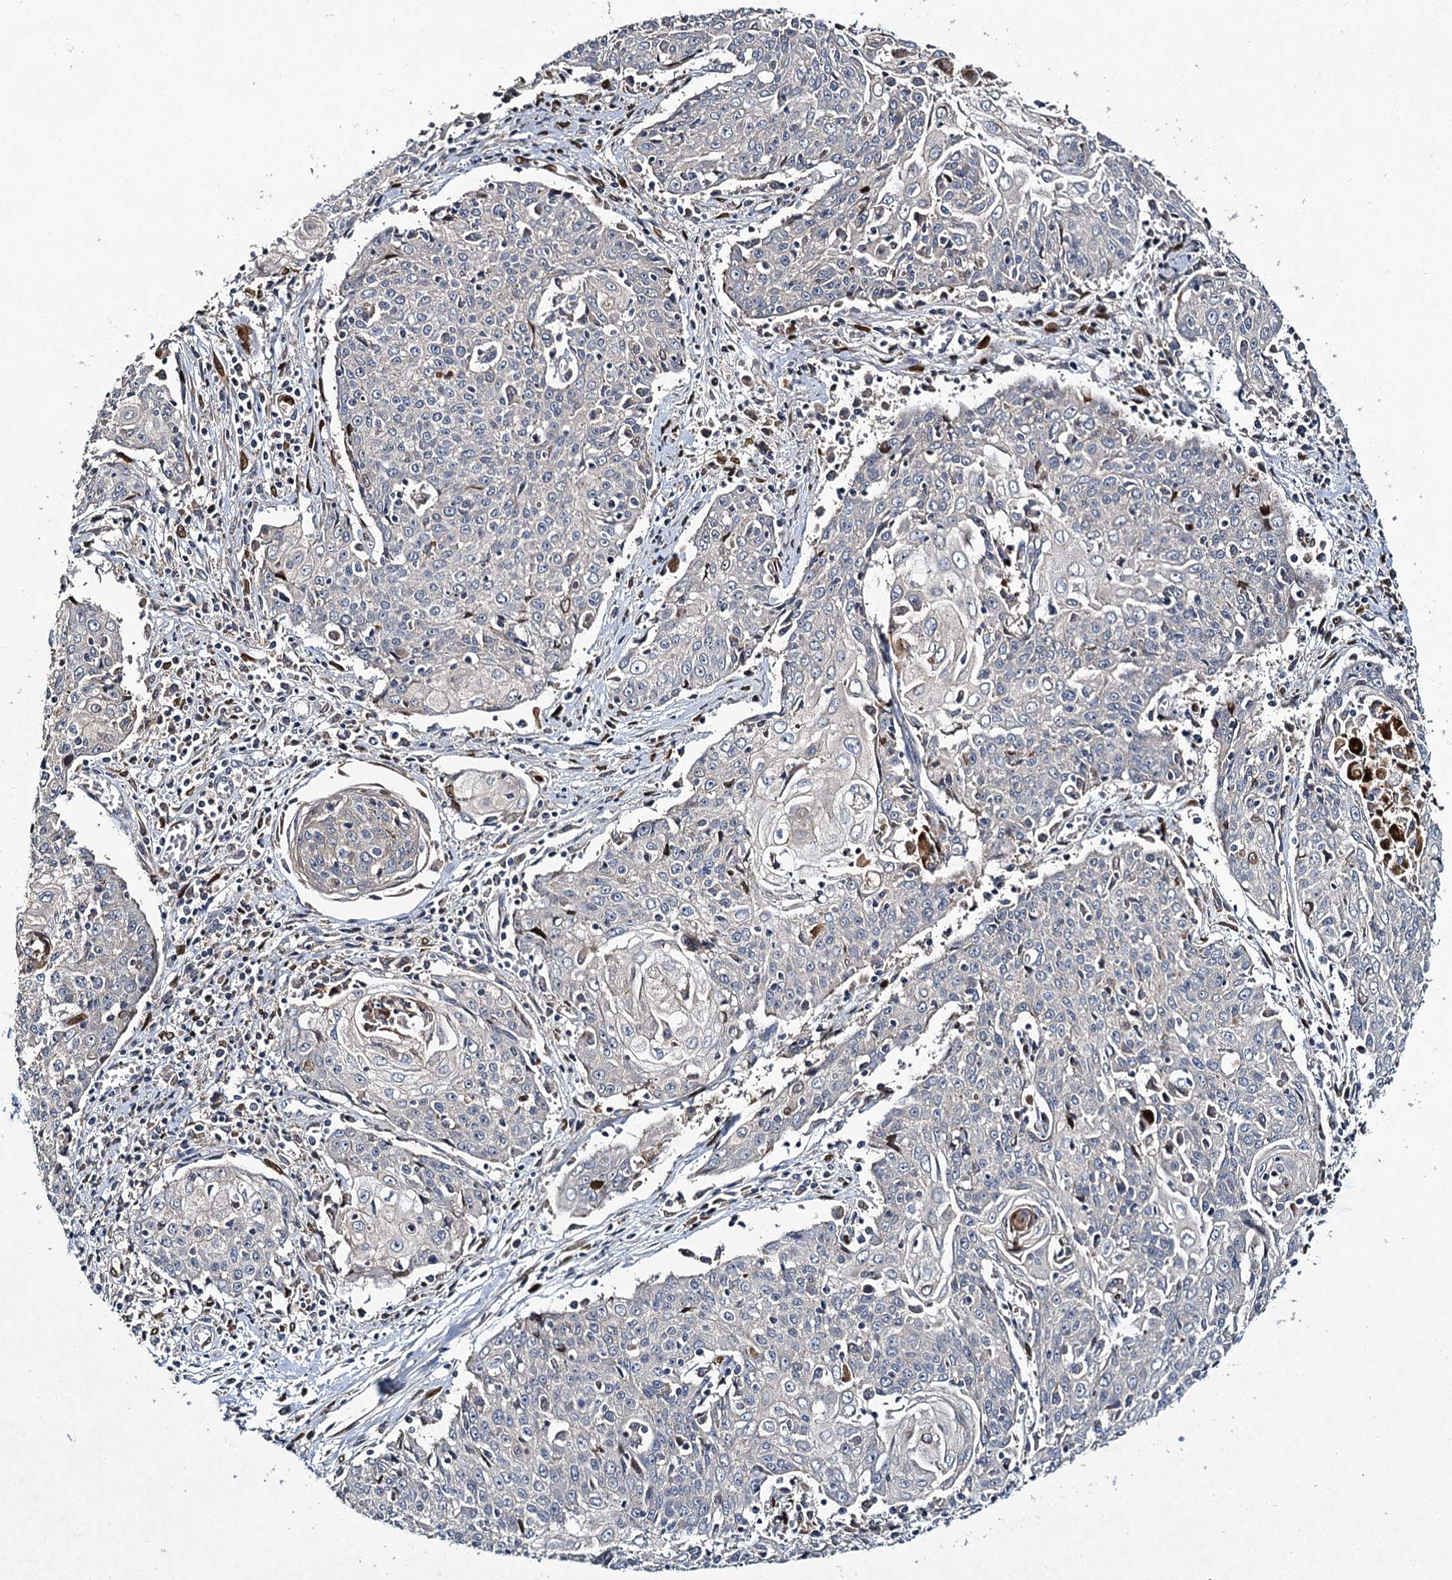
{"staining": {"intensity": "negative", "quantity": "none", "location": "none"}, "tissue": "cervical cancer", "cell_type": "Tumor cells", "image_type": "cancer", "snomed": [{"axis": "morphology", "description": "Squamous cell carcinoma, NOS"}, {"axis": "topography", "description": "Cervix"}], "caption": "Cervical cancer (squamous cell carcinoma) was stained to show a protein in brown. There is no significant expression in tumor cells.", "gene": "SLC11A2", "patient": {"sex": "female", "age": 48}}